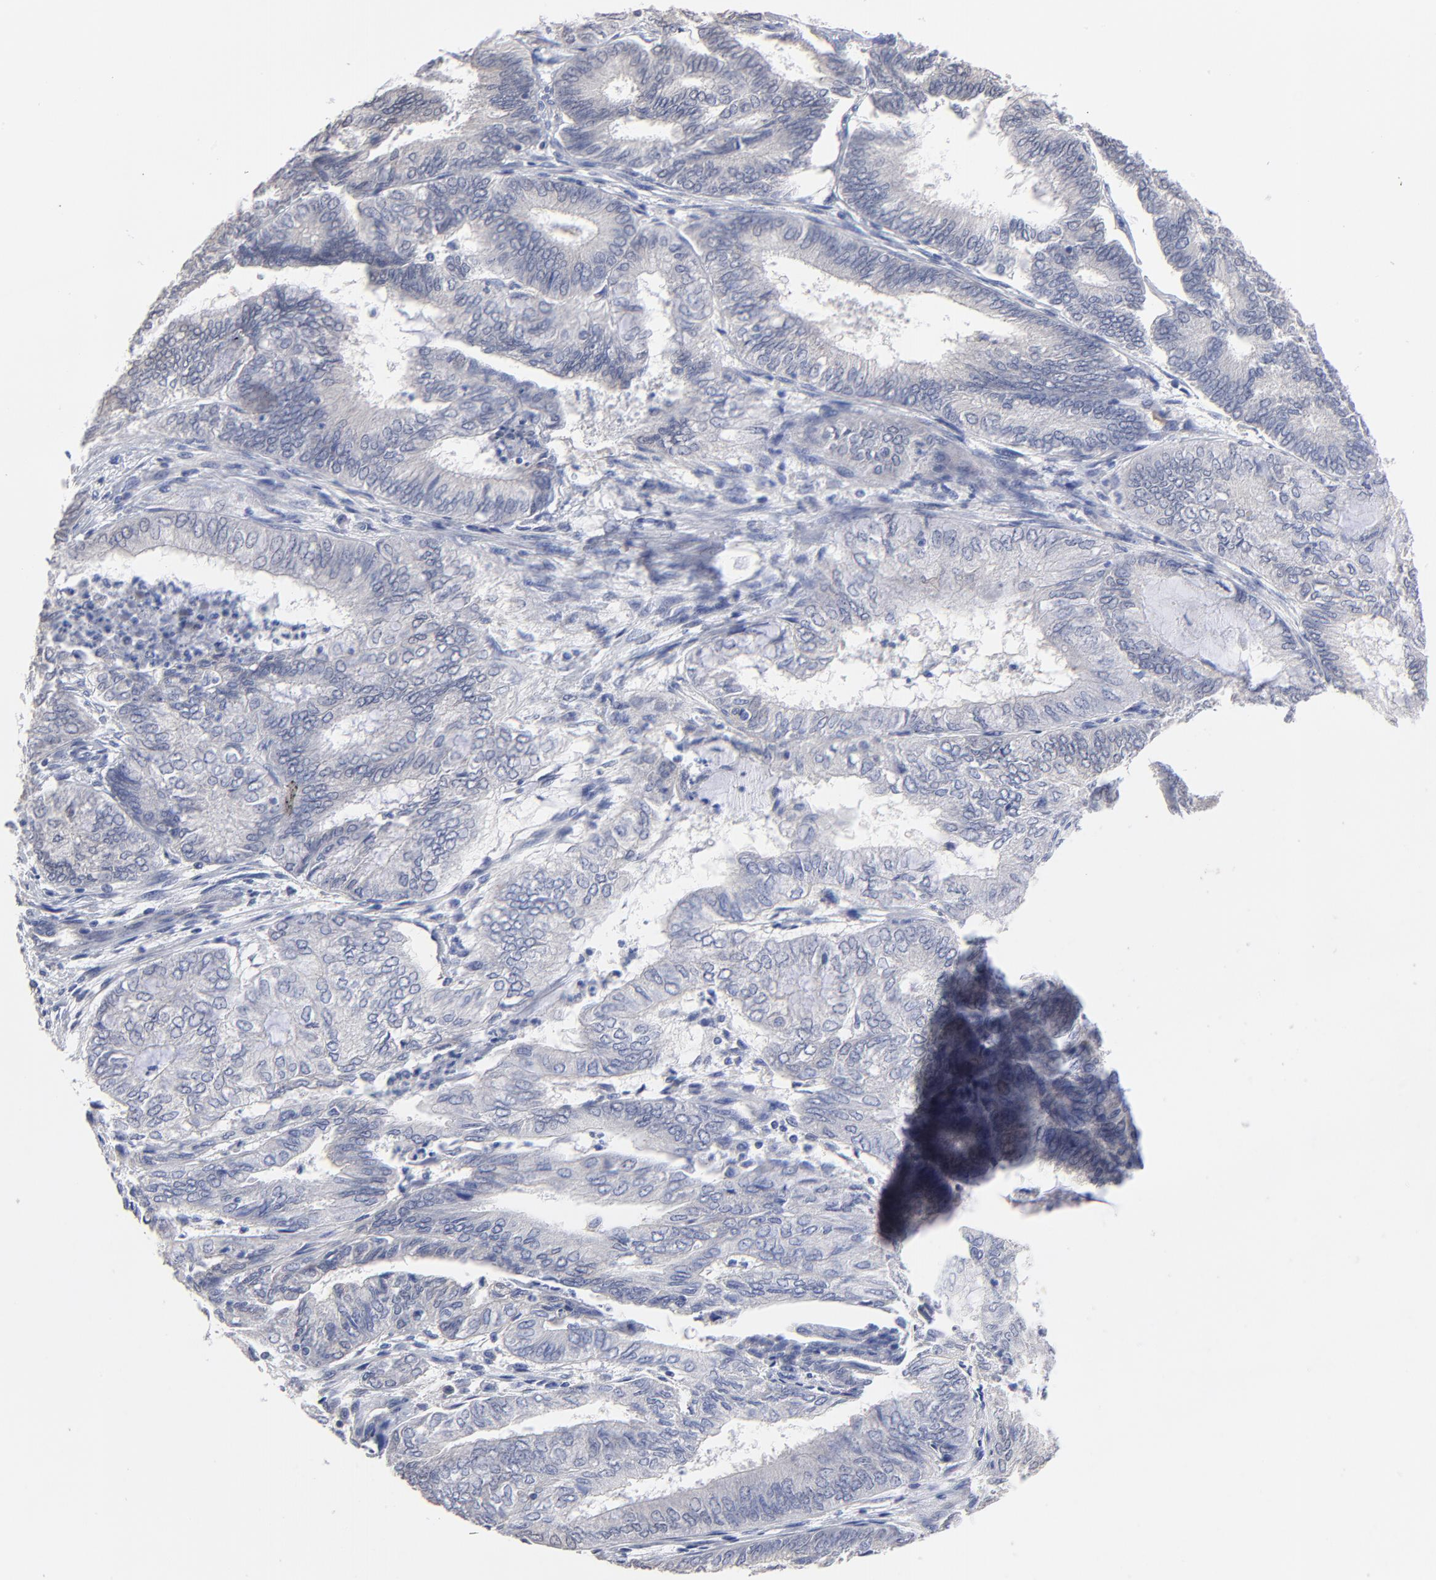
{"staining": {"intensity": "negative", "quantity": "none", "location": "none"}, "tissue": "endometrial cancer", "cell_type": "Tumor cells", "image_type": "cancer", "snomed": [{"axis": "morphology", "description": "Adenocarcinoma, NOS"}, {"axis": "topography", "description": "Endometrium"}], "caption": "Micrograph shows no protein staining in tumor cells of endometrial adenocarcinoma tissue. (Stains: DAB (3,3'-diaminobenzidine) immunohistochemistry (IHC) with hematoxylin counter stain, Microscopy: brightfield microscopy at high magnification).", "gene": "TWNK", "patient": {"sex": "female", "age": 59}}